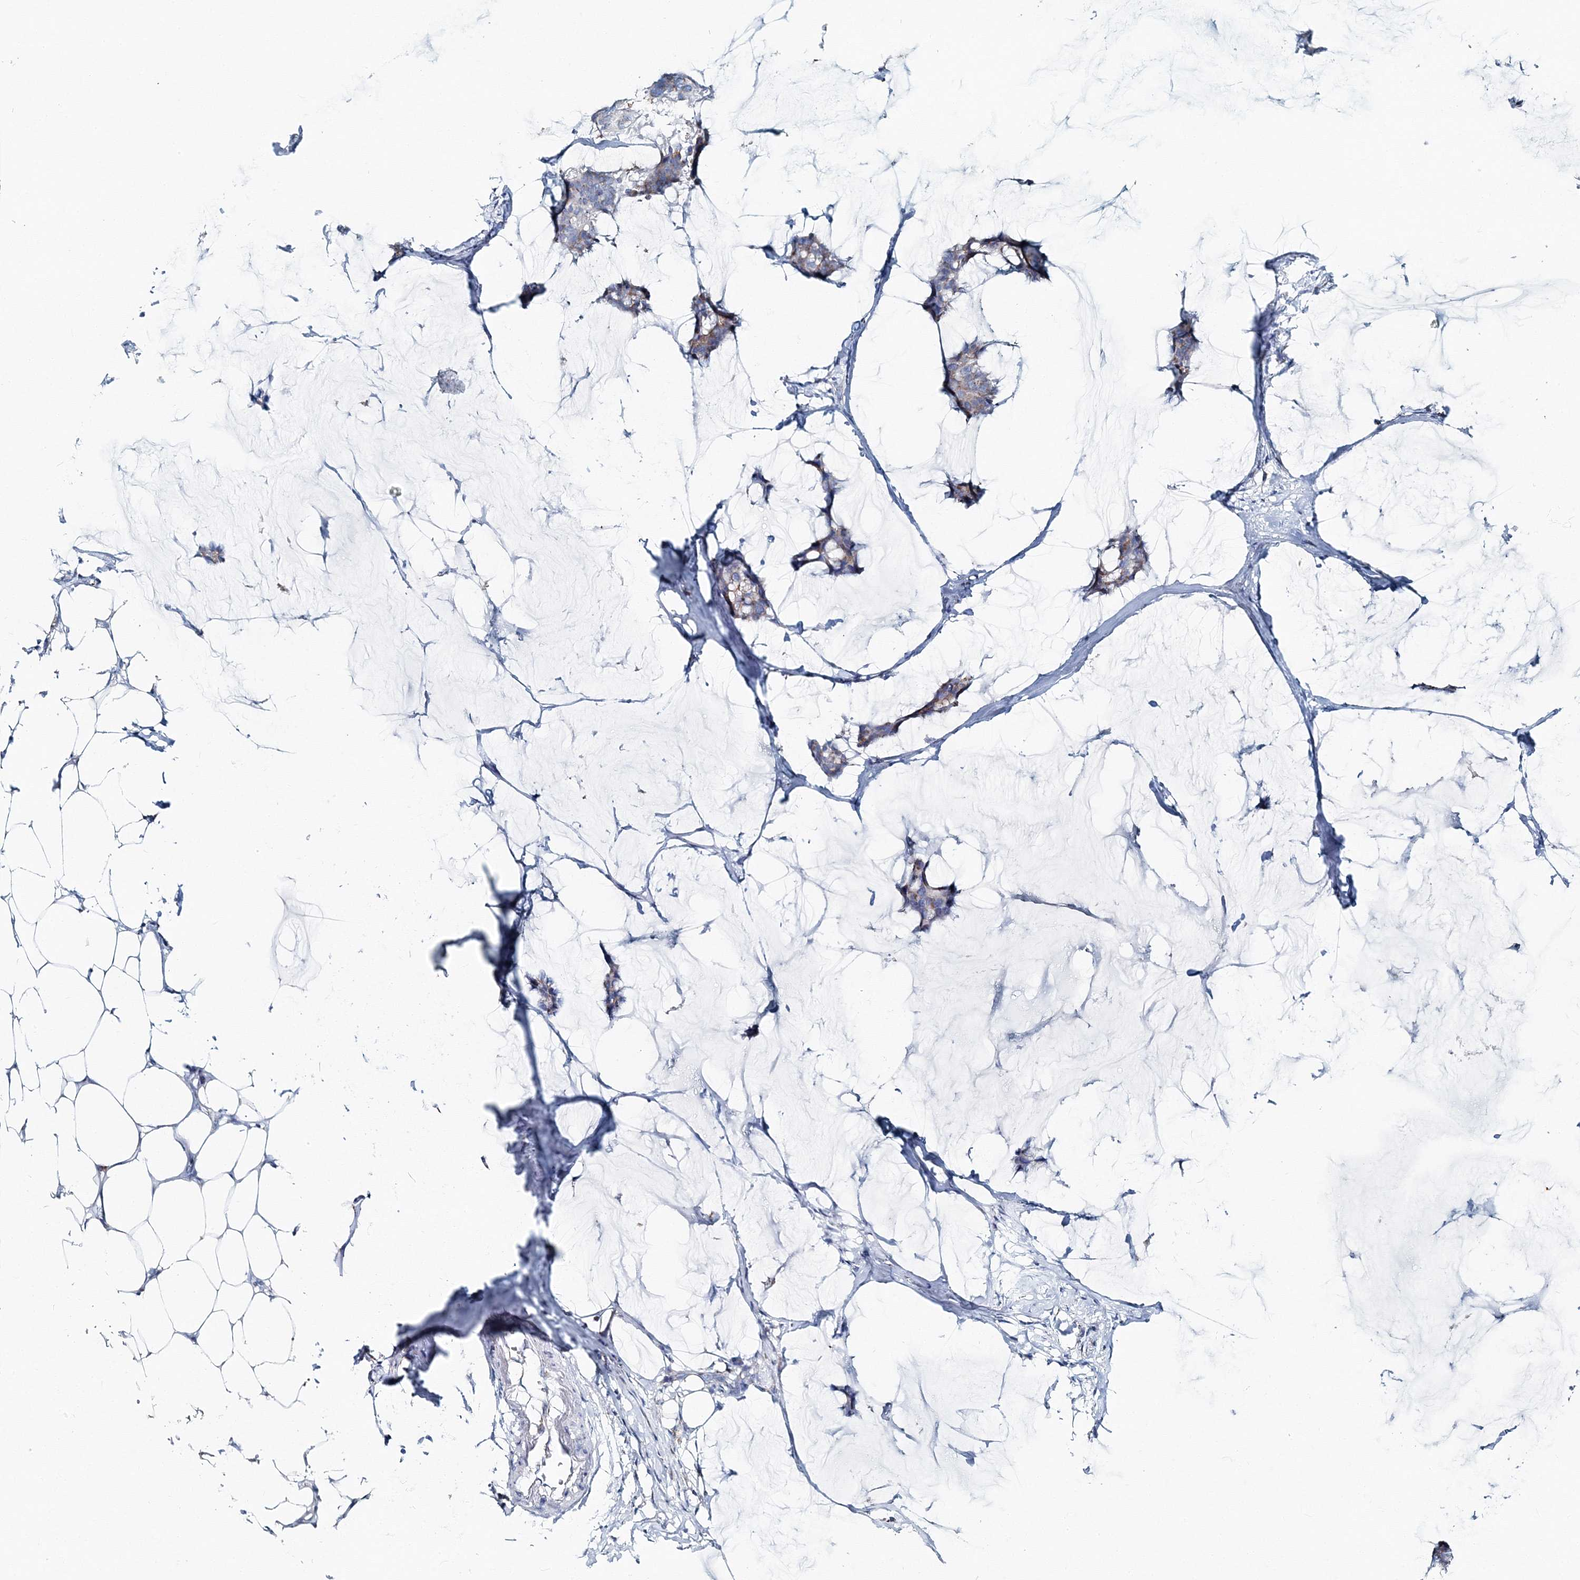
{"staining": {"intensity": "weak", "quantity": "<25%", "location": "cytoplasmic/membranous"}, "tissue": "breast cancer", "cell_type": "Tumor cells", "image_type": "cancer", "snomed": [{"axis": "morphology", "description": "Duct carcinoma"}, {"axis": "topography", "description": "Breast"}], "caption": "Immunohistochemical staining of human breast cancer (invasive ductal carcinoma) shows no significant expression in tumor cells.", "gene": "GABARAPL2", "patient": {"sex": "female", "age": 93}}